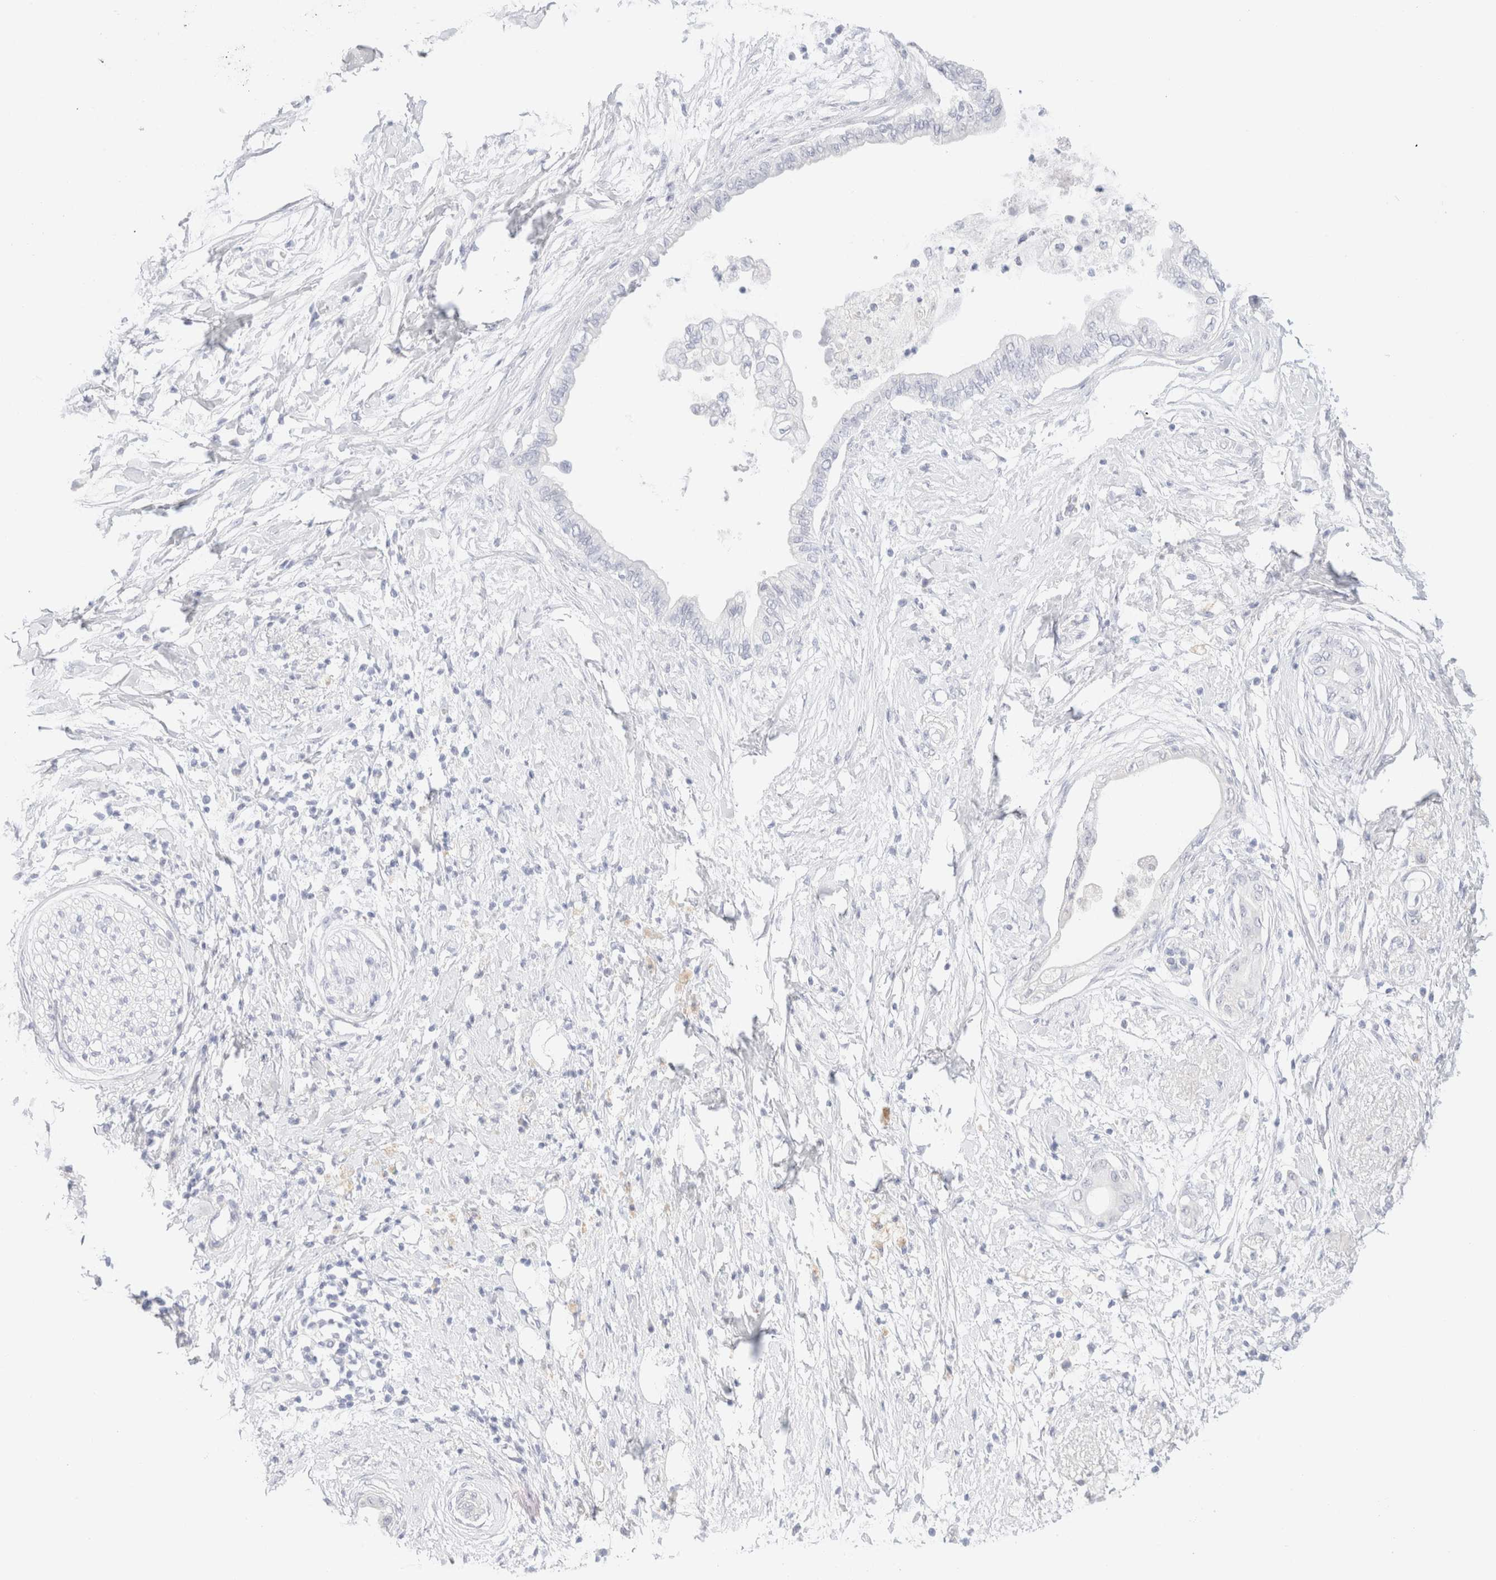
{"staining": {"intensity": "negative", "quantity": "none", "location": "none"}, "tissue": "pancreatic cancer", "cell_type": "Tumor cells", "image_type": "cancer", "snomed": [{"axis": "morphology", "description": "Normal tissue, NOS"}, {"axis": "morphology", "description": "Adenocarcinoma, NOS"}, {"axis": "topography", "description": "Pancreas"}, {"axis": "topography", "description": "Duodenum"}], "caption": "This is a micrograph of IHC staining of pancreatic adenocarcinoma, which shows no staining in tumor cells. (DAB (3,3'-diaminobenzidine) immunohistochemistry (IHC), high magnification).", "gene": "KRT15", "patient": {"sex": "female", "age": 60}}